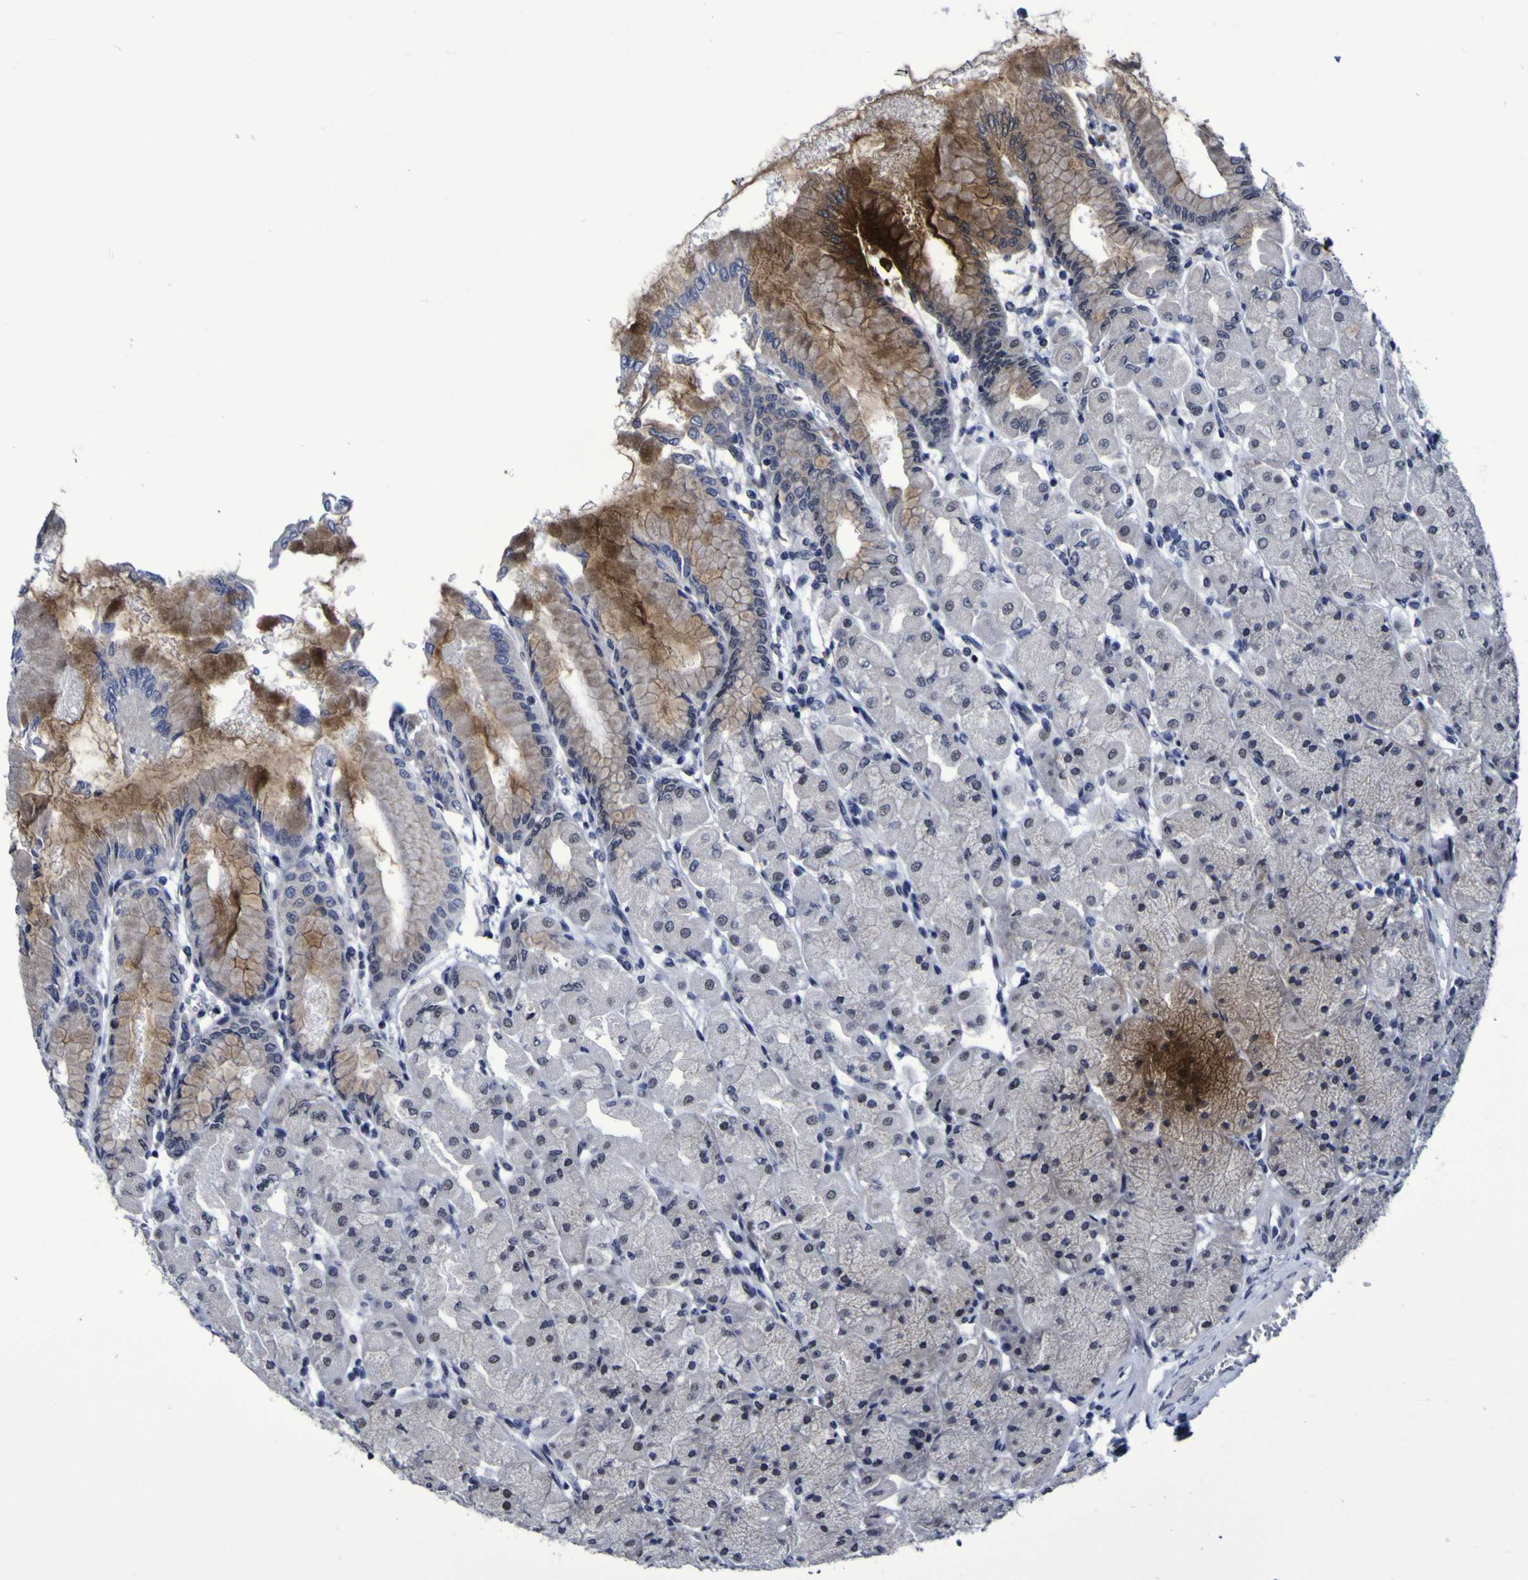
{"staining": {"intensity": "moderate", "quantity": "<25%", "location": "cytoplasmic/membranous,nuclear"}, "tissue": "stomach", "cell_type": "Glandular cells", "image_type": "normal", "snomed": [{"axis": "morphology", "description": "Normal tissue, NOS"}, {"axis": "topography", "description": "Stomach, upper"}], "caption": "Glandular cells exhibit low levels of moderate cytoplasmic/membranous,nuclear staining in about <25% of cells in benign human stomach. The staining was performed using DAB to visualize the protein expression in brown, while the nuclei were stained in blue with hematoxylin (Magnification: 20x).", "gene": "MBD3", "patient": {"sex": "female", "age": 56}}